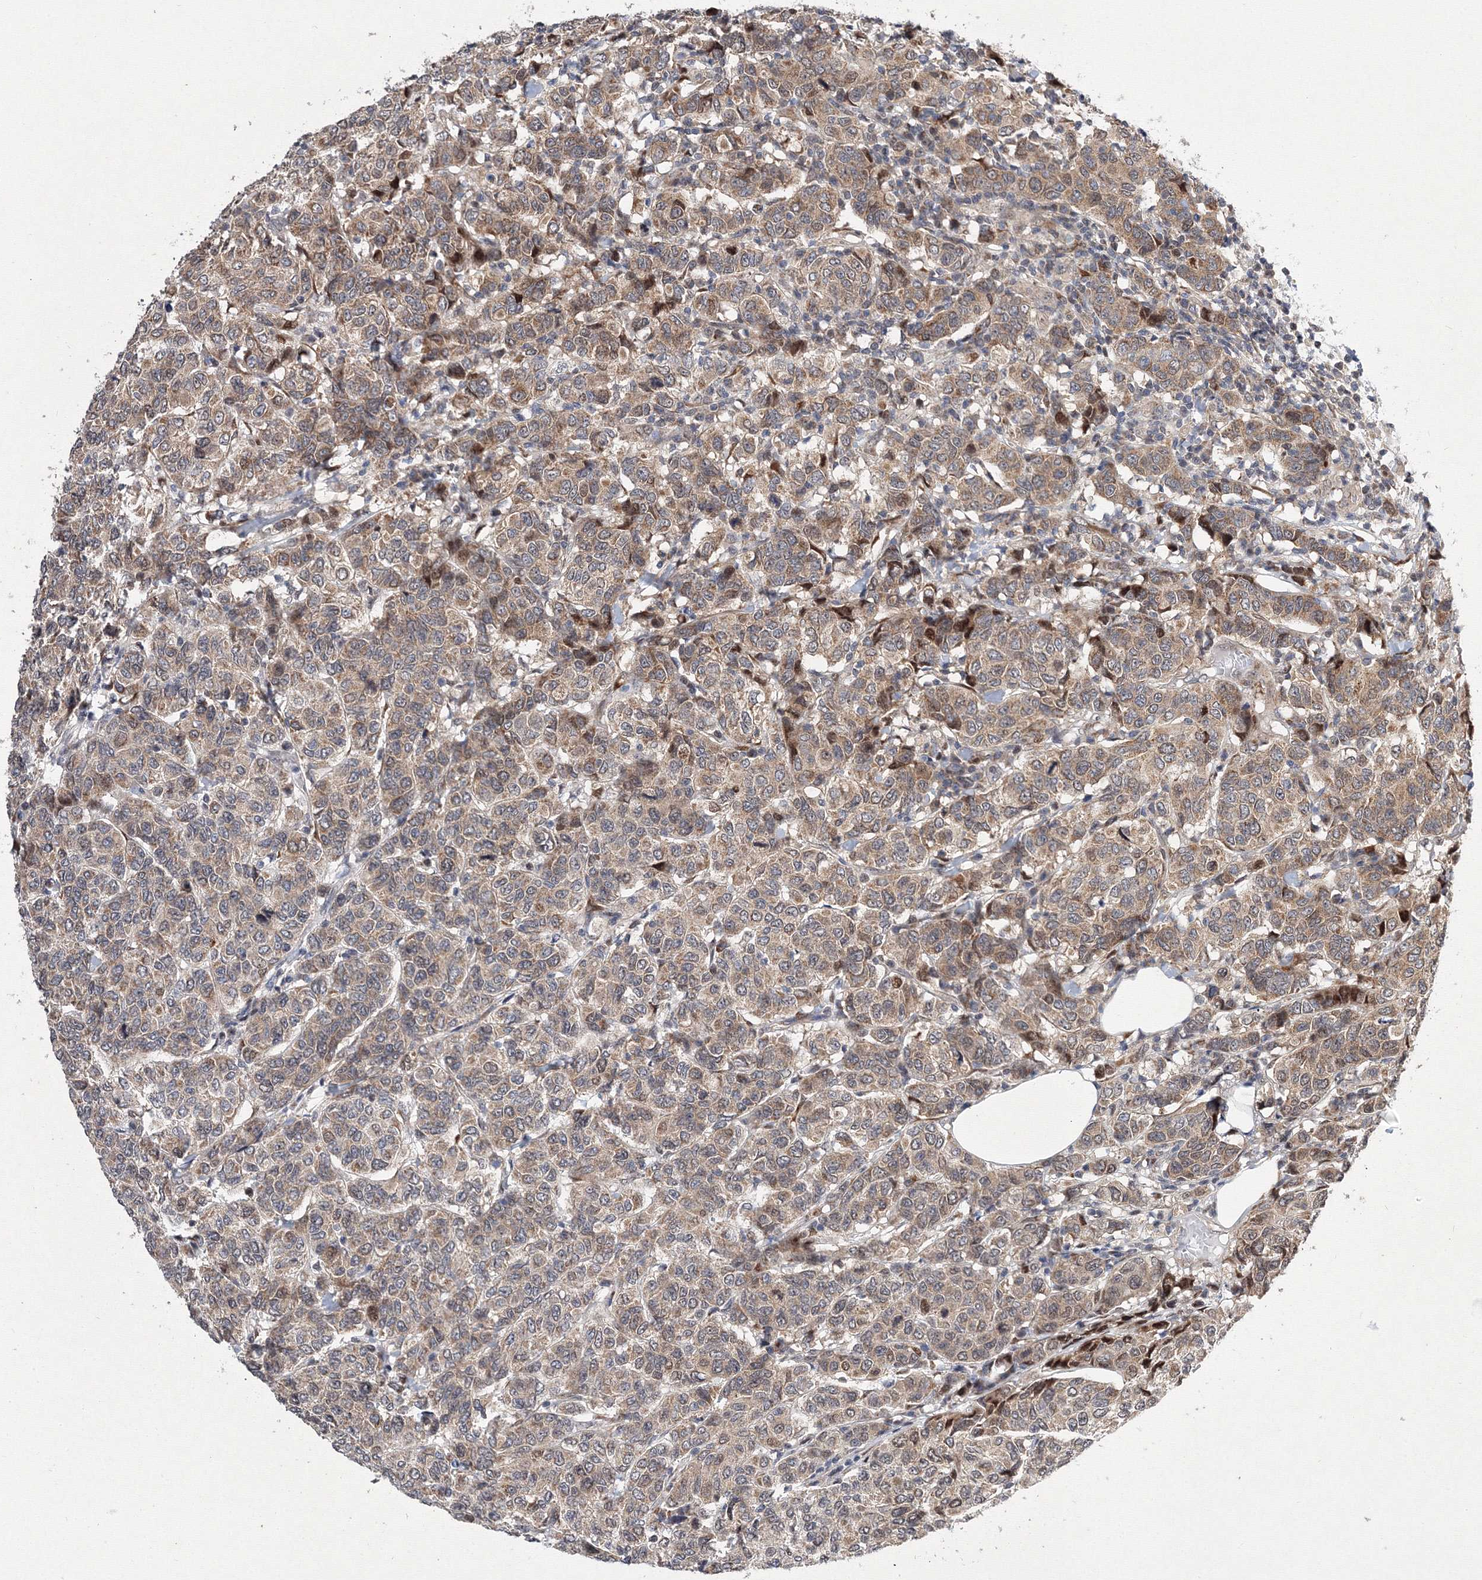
{"staining": {"intensity": "moderate", "quantity": ">75%", "location": "cytoplasmic/membranous"}, "tissue": "breast cancer", "cell_type": "Tumor cells", "image_type": "cancer", "snomed": [{"axis": "morphology", "description": "Duct carcinoma"}, {"axis": "topography", "description": "Breast"}], "caption": "Breast invasive ductal carcinoma tissue demonstrates moderate cytoplasmic/membranous positivity in approximately >75% of tumor cells", "gene": "GPN1", "patient": {"sex": "female", "age": 55}}